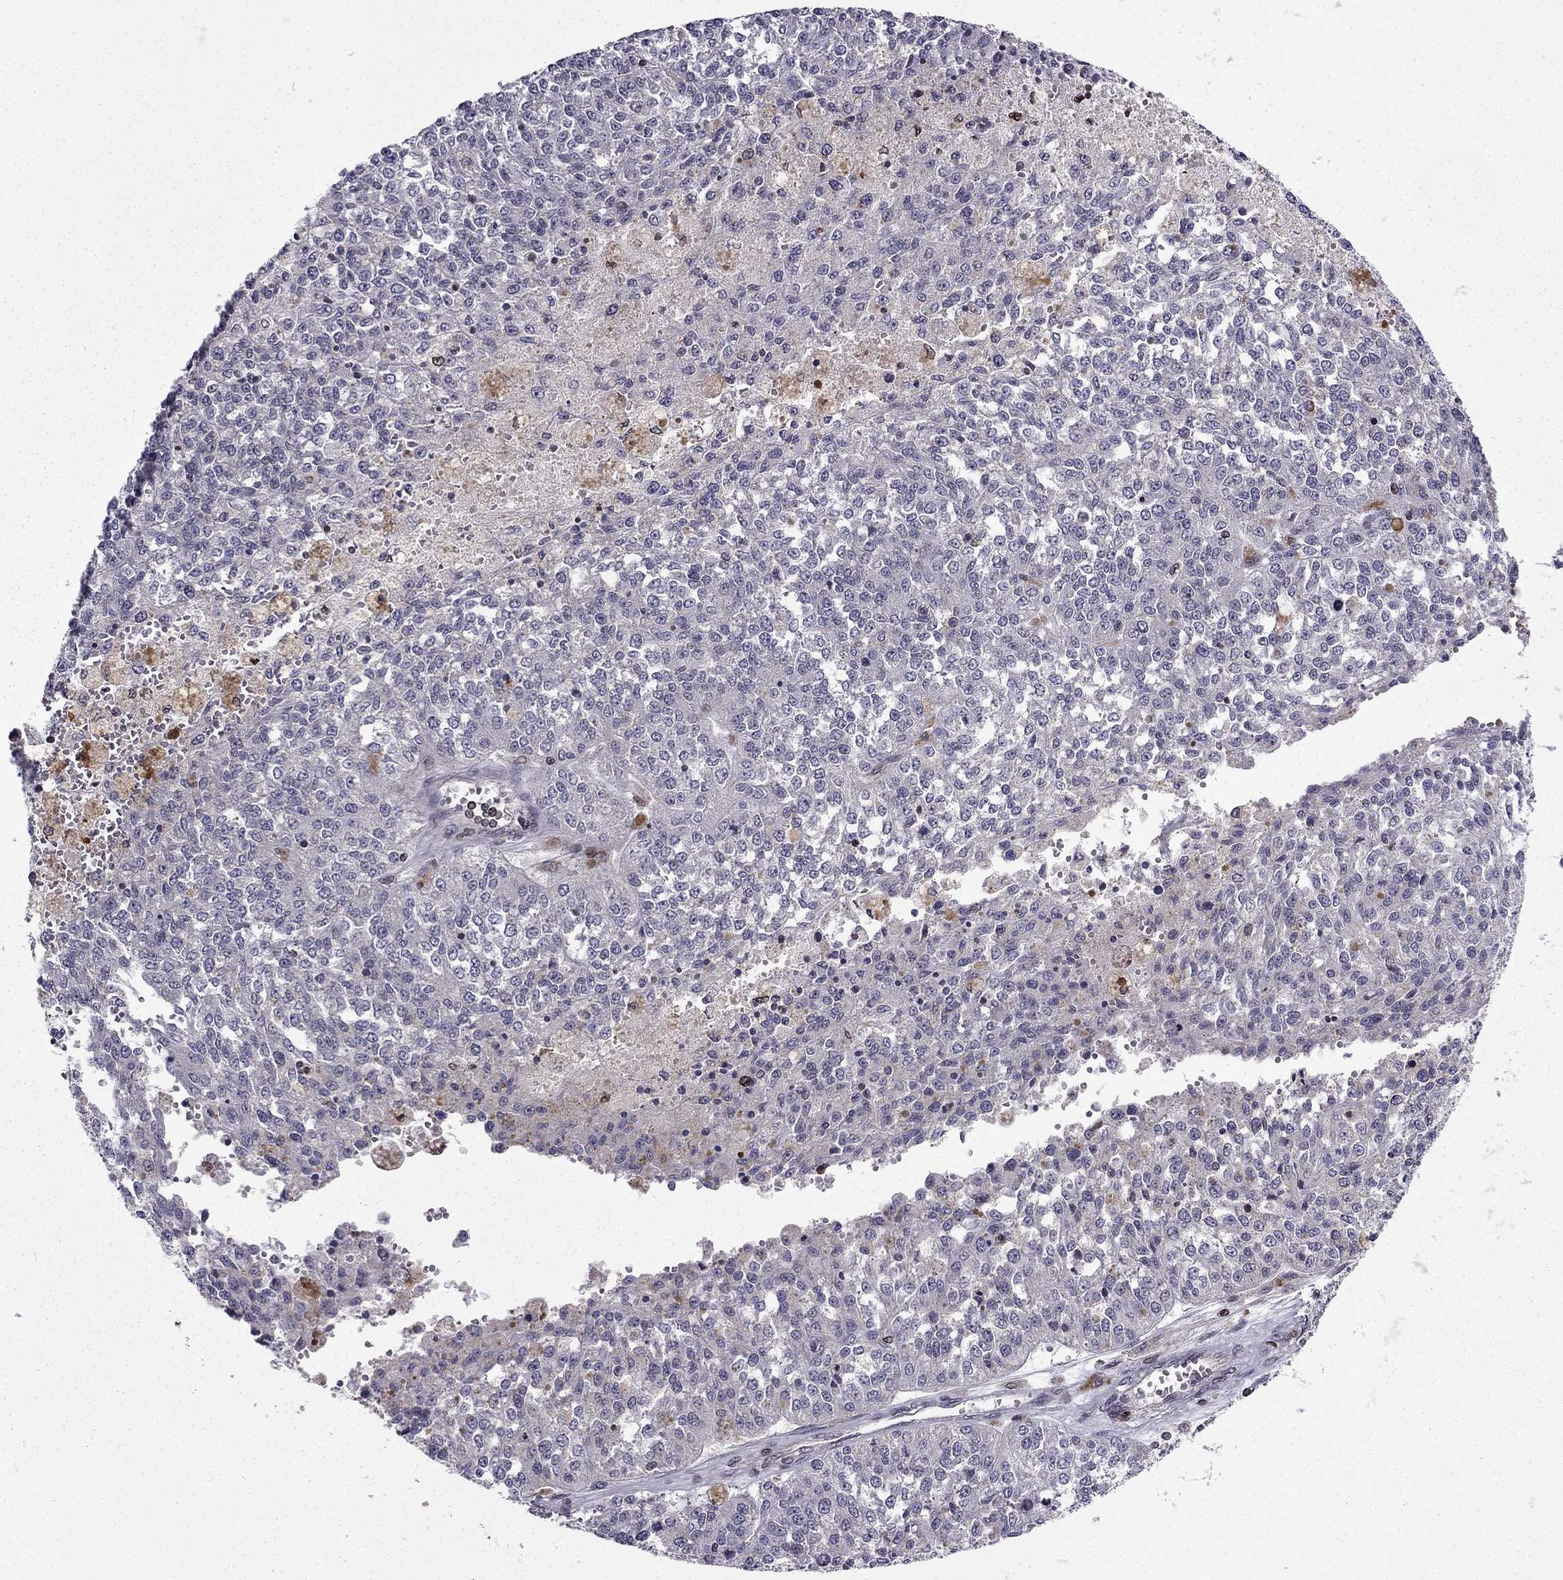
{"staining": {"intensity": "negative", "quantity": "none", "location": "none"}, "tissue": "melanoma", "cell_type": "Tumor cells", "image_type": "cancer", "snomed": [{"axis": "morphology", "description": "Malignant melanoma, Metastatic site"}, {"axis": "topography", "description": "Lymph node"}], "caption": "Tumor cells show no significant expression in malignant melanoma (metastatic site).", "gene": "CDC42BPA", "patient": {"sex": "female", "age": 64}}